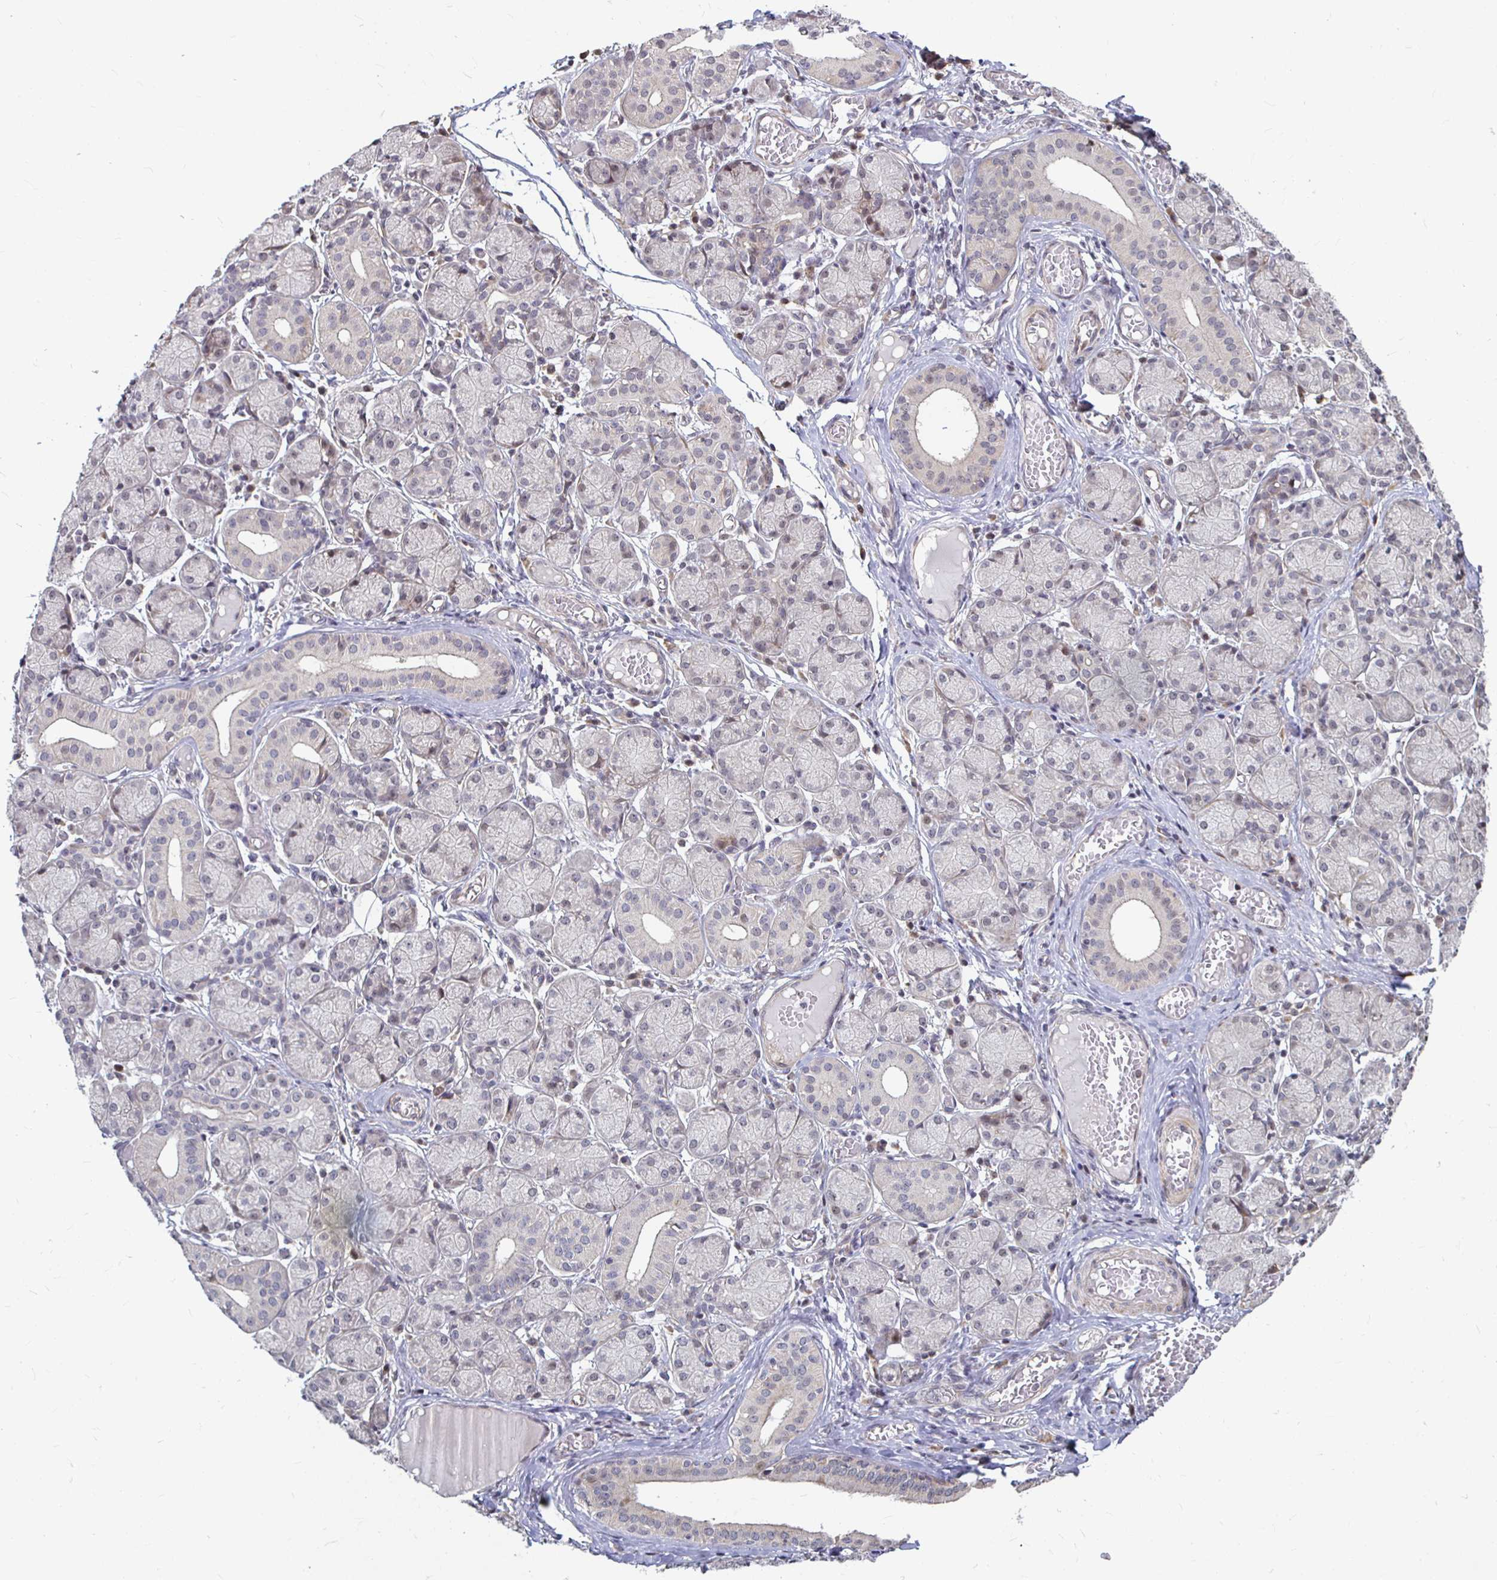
{"staining": {"intensity": "negative", "quantity": "none", "location": "none"}, "tissue": "salivary gland", "cell_type": "Glandular cells", "image_type": "normal", "snomed": [{"axis": "morphology", "description": "Normal tissue, NOS"}, {"axis": "topography", "description": "Salivary gland"}], "caption": "High power microscopy photomicrograph of an immunohistochemistry (IHC) histopathology image of normal salivary gland, revealing no significant staining in glandular cells.", "gene": "CAPN11", "patient": {"sex": "female", "age": 24}}